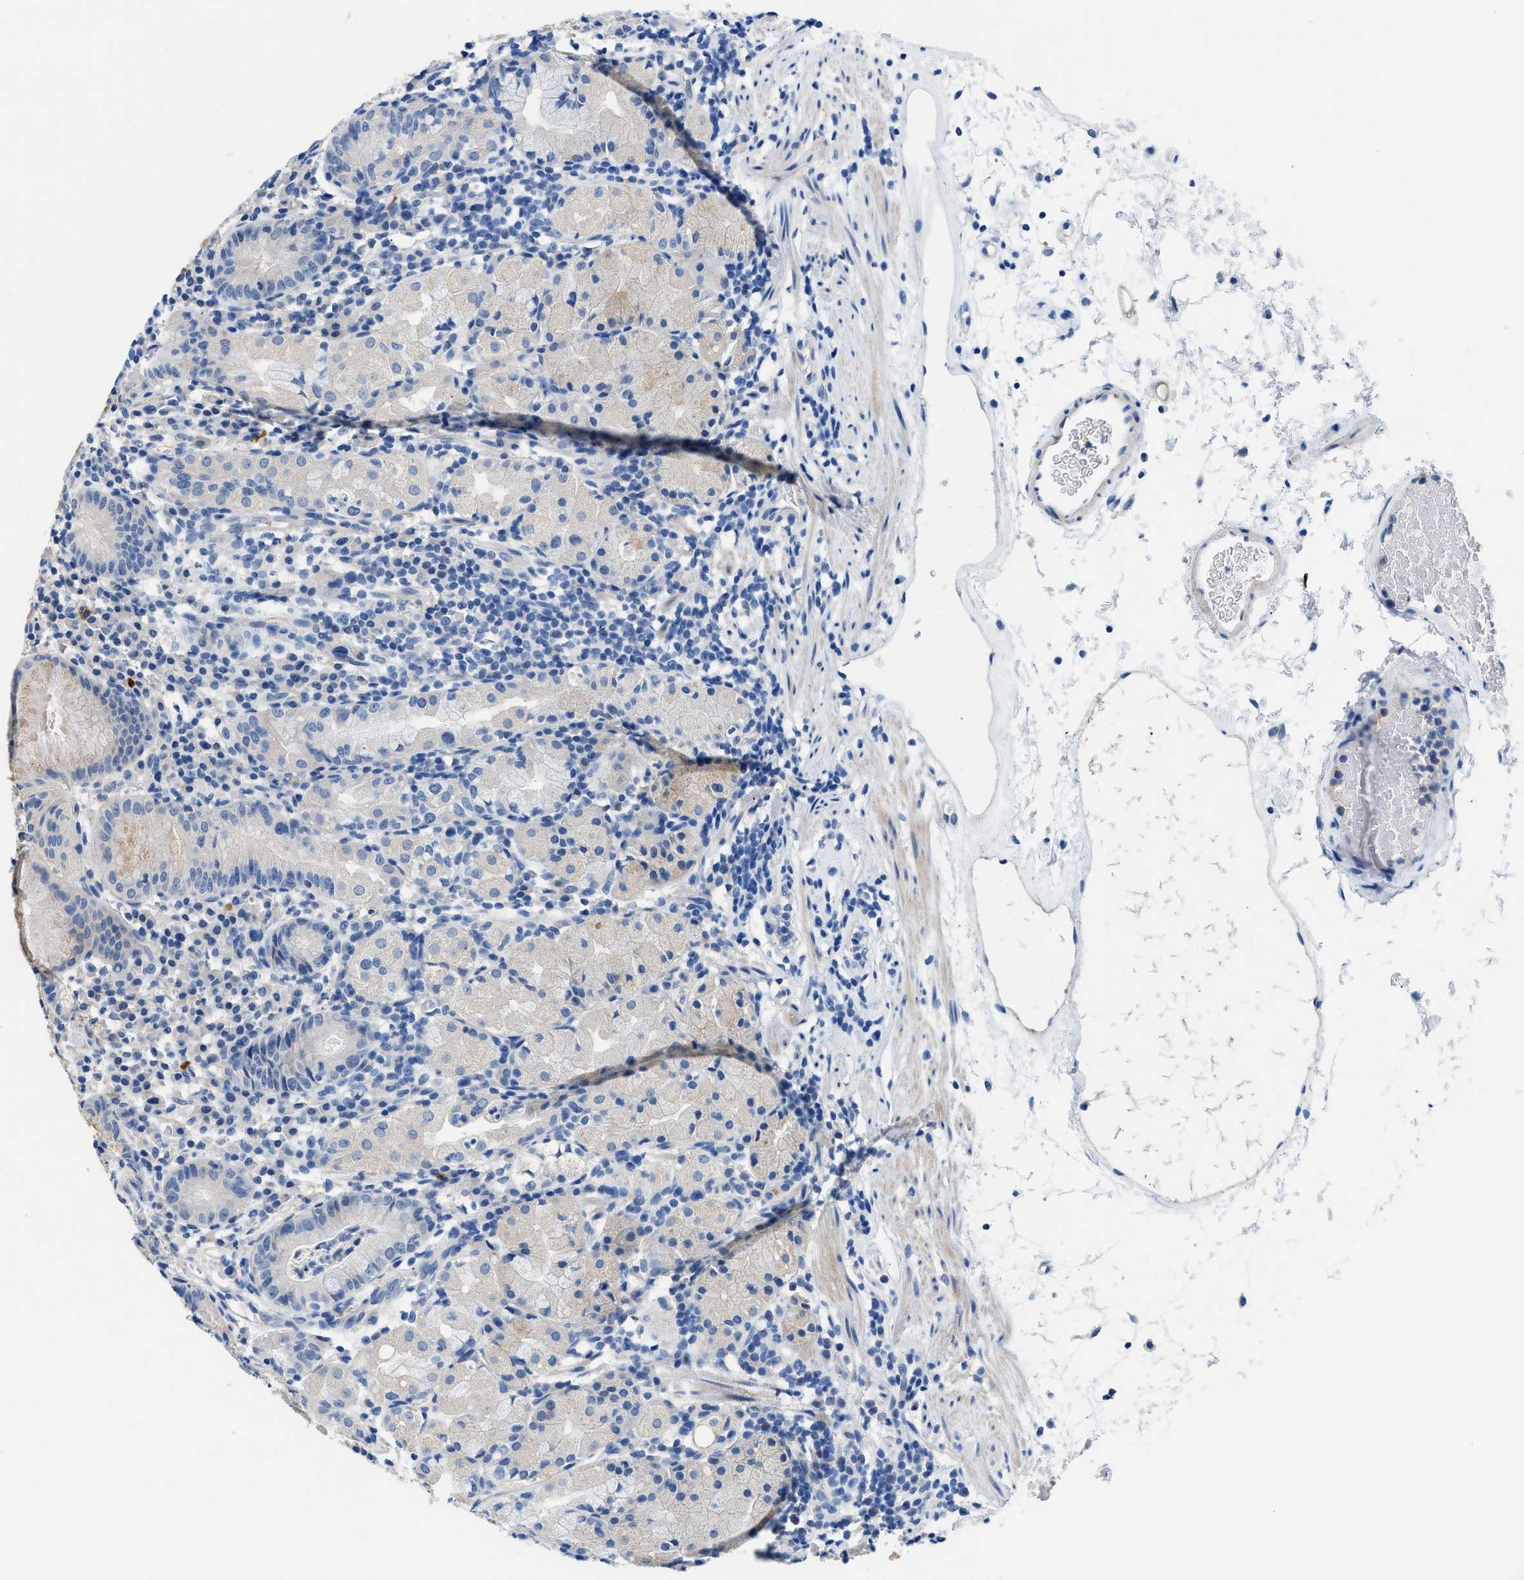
{"staining": {"intensity": "negative", "quantity": "none", "location": "none"}, "tissue": "stomach", "cell_type": "Glandular cells", "image_type": "normal", "snomed": [{"axis": "morphology", "description": "Normal tissue, NOS"}, {"axis": "topography", "description": "Stomach"}, {"axis": "topography", "description": "Stomach, lower"}], "caption": "Photomicrograph shows no significant protein positivity in glandular cells of normal stomach. Nuclei are stained in blue.", "gene": "SLC10A6", "patient": {"sex": "female", "age": 75}}